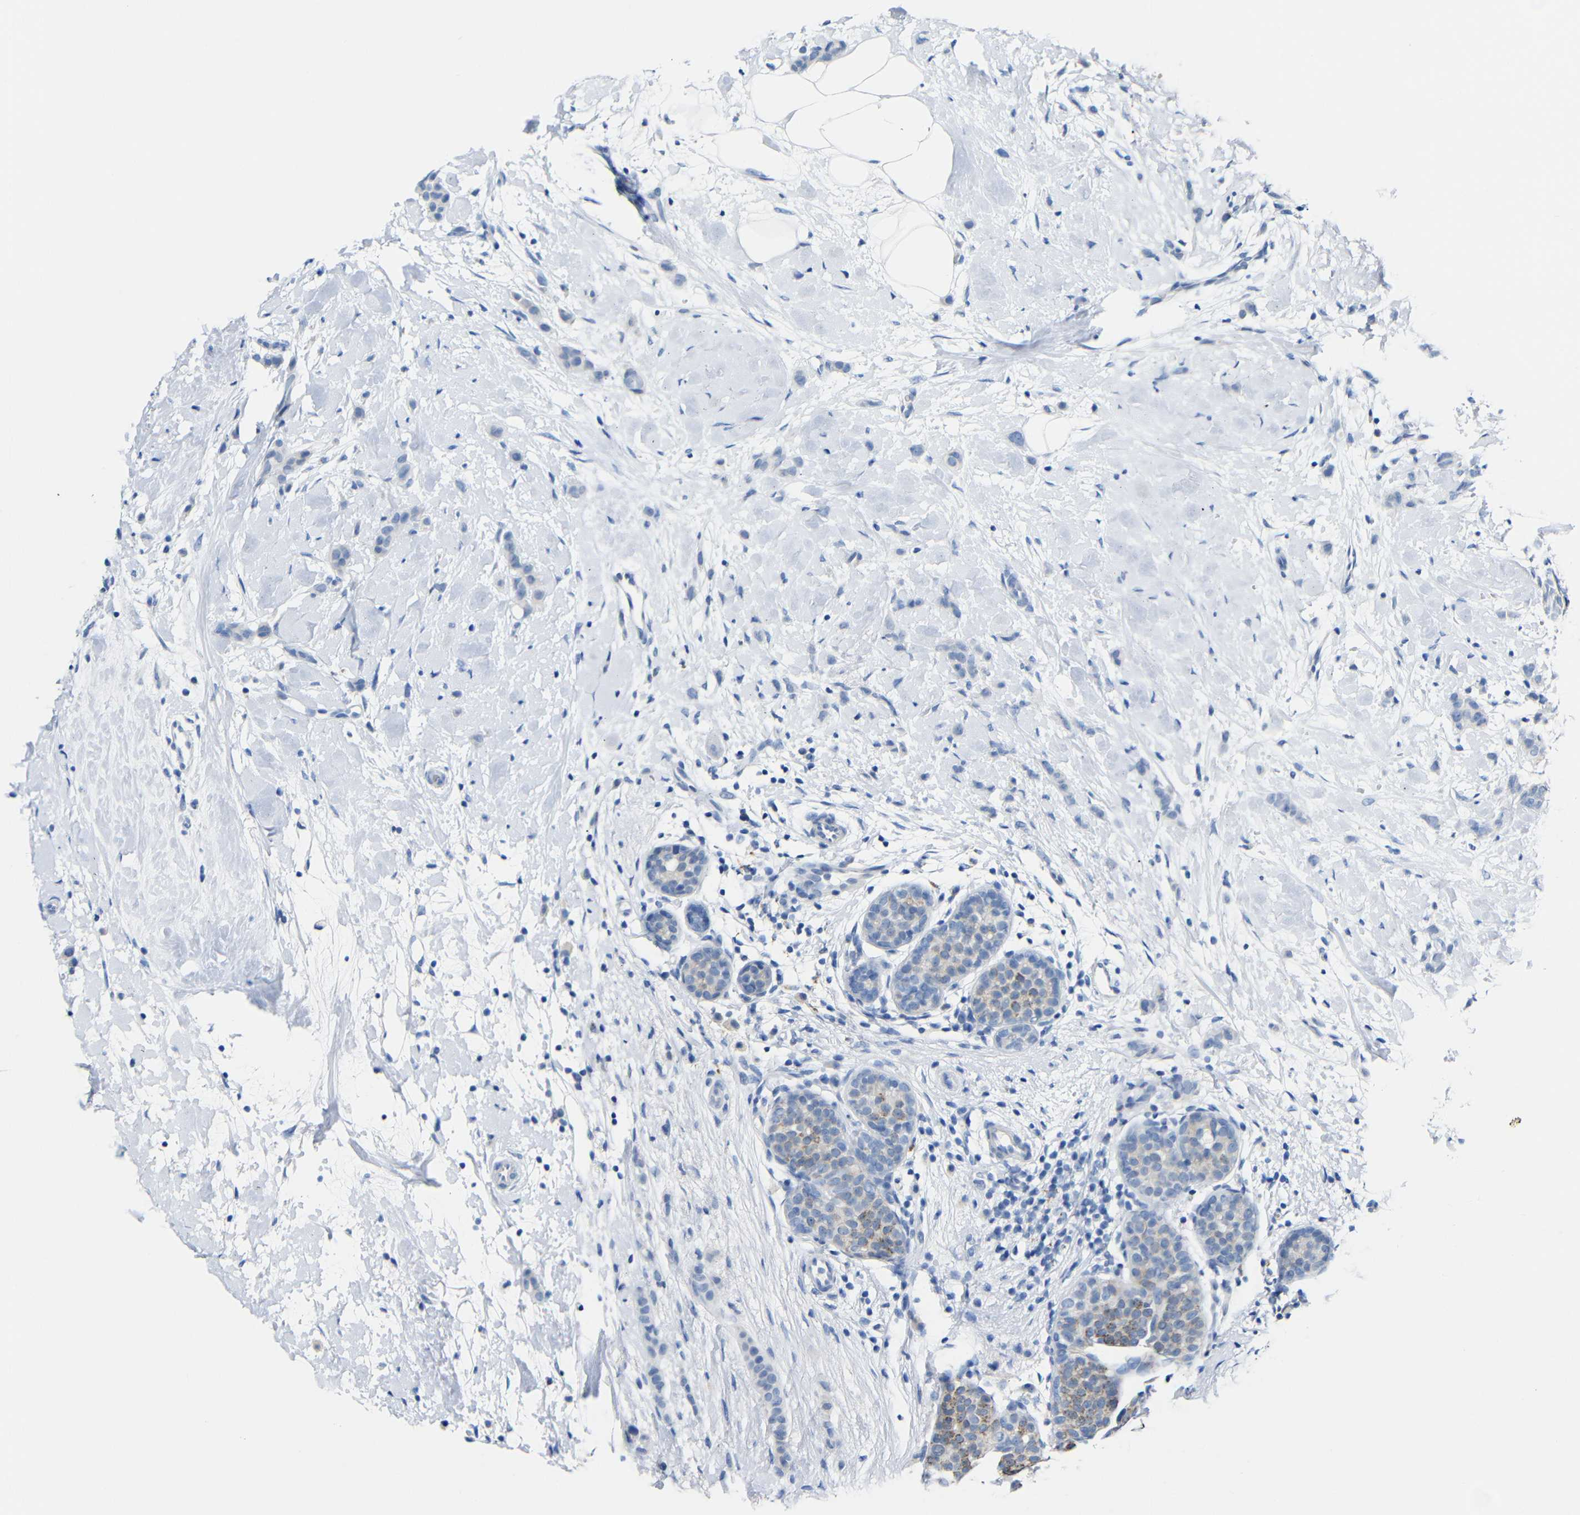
{"staining": {"intensity": "negative", "quantity": "none", "location": "none"}, "tissue": "breast cancer", "cell_type": "Tumor cells", "image_type": "cancer", "snomed": [{"axis": "morphology", "description": "Lobular carcinoma, in situ"}, {"axis": "morphology", "description": "Lobular carcinoma"}, {"axis": "topography", "description": "Breast"}], "caption": "High magnification brightfield microscopy of breast lobular carcinoma stained with DAB (brown) and counterstained with hematoxylin (blue): tumor cells show no significant staining. The staining is performed using DAB brown chromogen with nuclei counter-stained in using hematoxylin.", "gene": "C15orf48", "patient": {"sex": "female", "age": 41}}